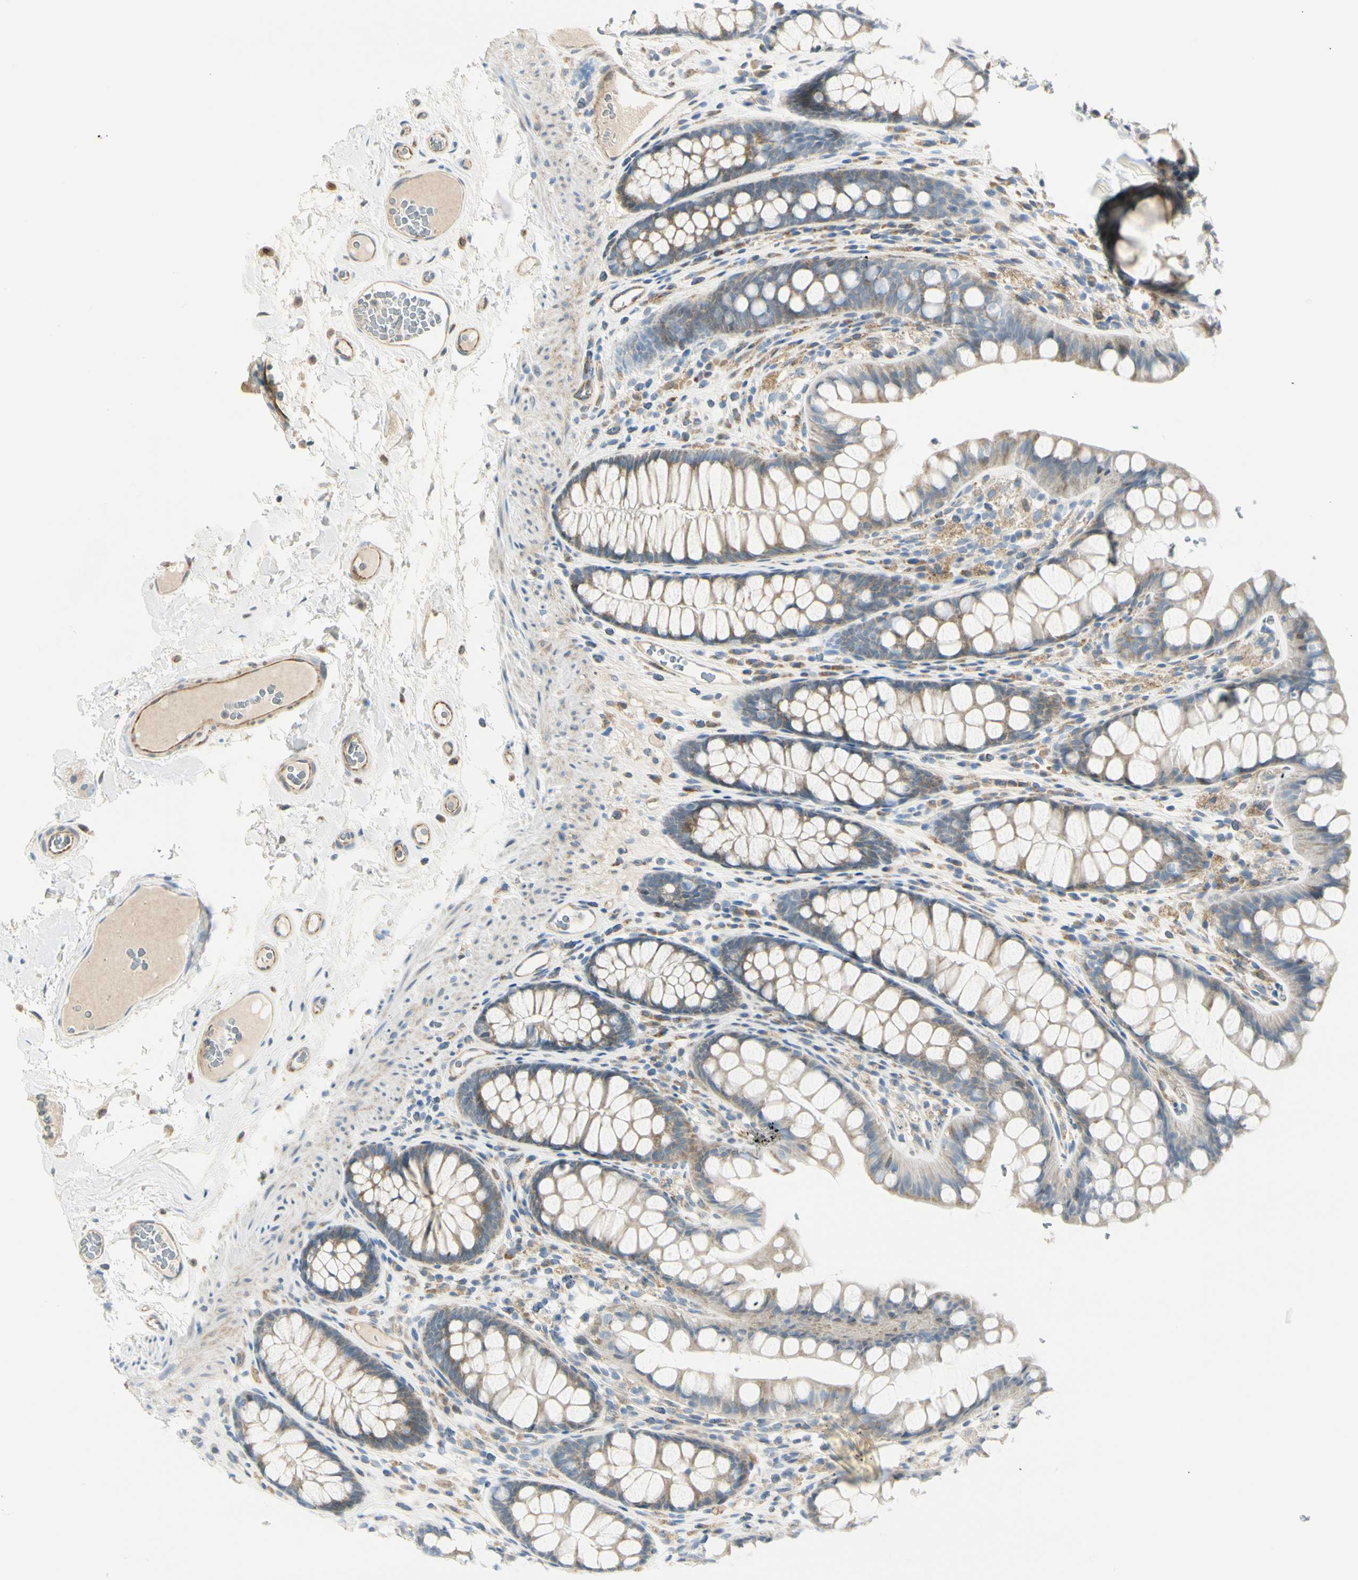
{"staining": {"intensity": "moderate", "quantity": "25%-75%", "location": "cytoplasmic/membranous"}, "tissue": "colon", "cell_type": "Endothelial cells", "image_type": "normal", "snomed": [{"axis": "morphology", "description": "Normal tissue, NOS"}, {"axis": "topography", "description": "Colon"}], "caption": "About 25%-75% of endothelial cells in benign human colon reveal moderate cytoplasmic/membranous protein positivity as visualized by brown immunohistochemical staining.", "gene": "TNFSF11", "patient": {"sex": "female", "age": 55}}